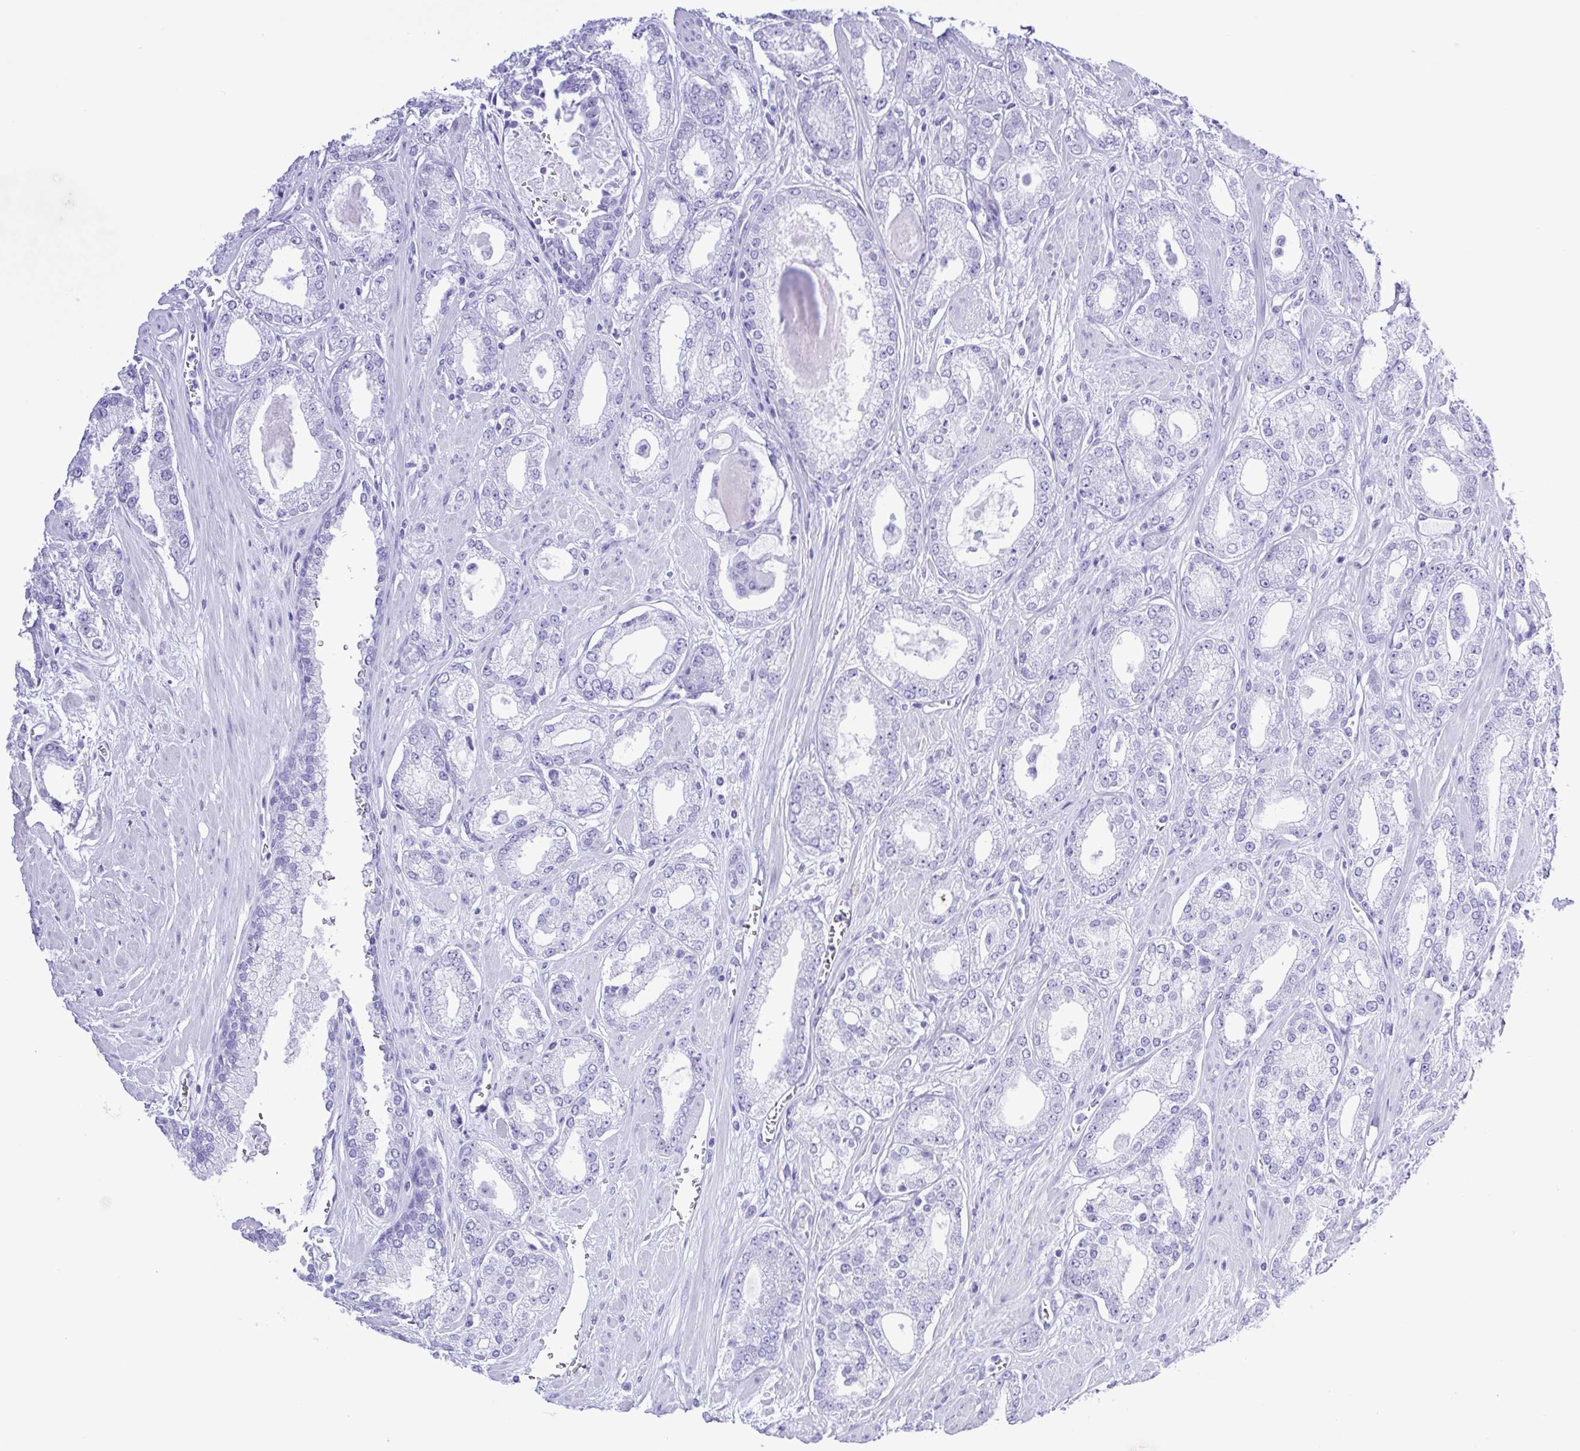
{"staining": {"intensity": "negative", "quantity": "none", "location": "none"}, "tissue": "prostate cancer", "cell_type": "Tumor cells", "image_type": "cancer", "snomed": [{"axis": "morphology", "description": "Adenocarcinoma, High grade"}, {"axis": "topography", "description": "Prostate"}], "caption": "Immunohistochemical staining of prostate cancer (high-grade adenocarcinoma) demonstrates no significant staining in tumor cells. (DAB immunohistochemistry (IHC) with hematoxylin counter stain).", "gene": "SYT1", "patient": {"sex": "male", "age": 64}}